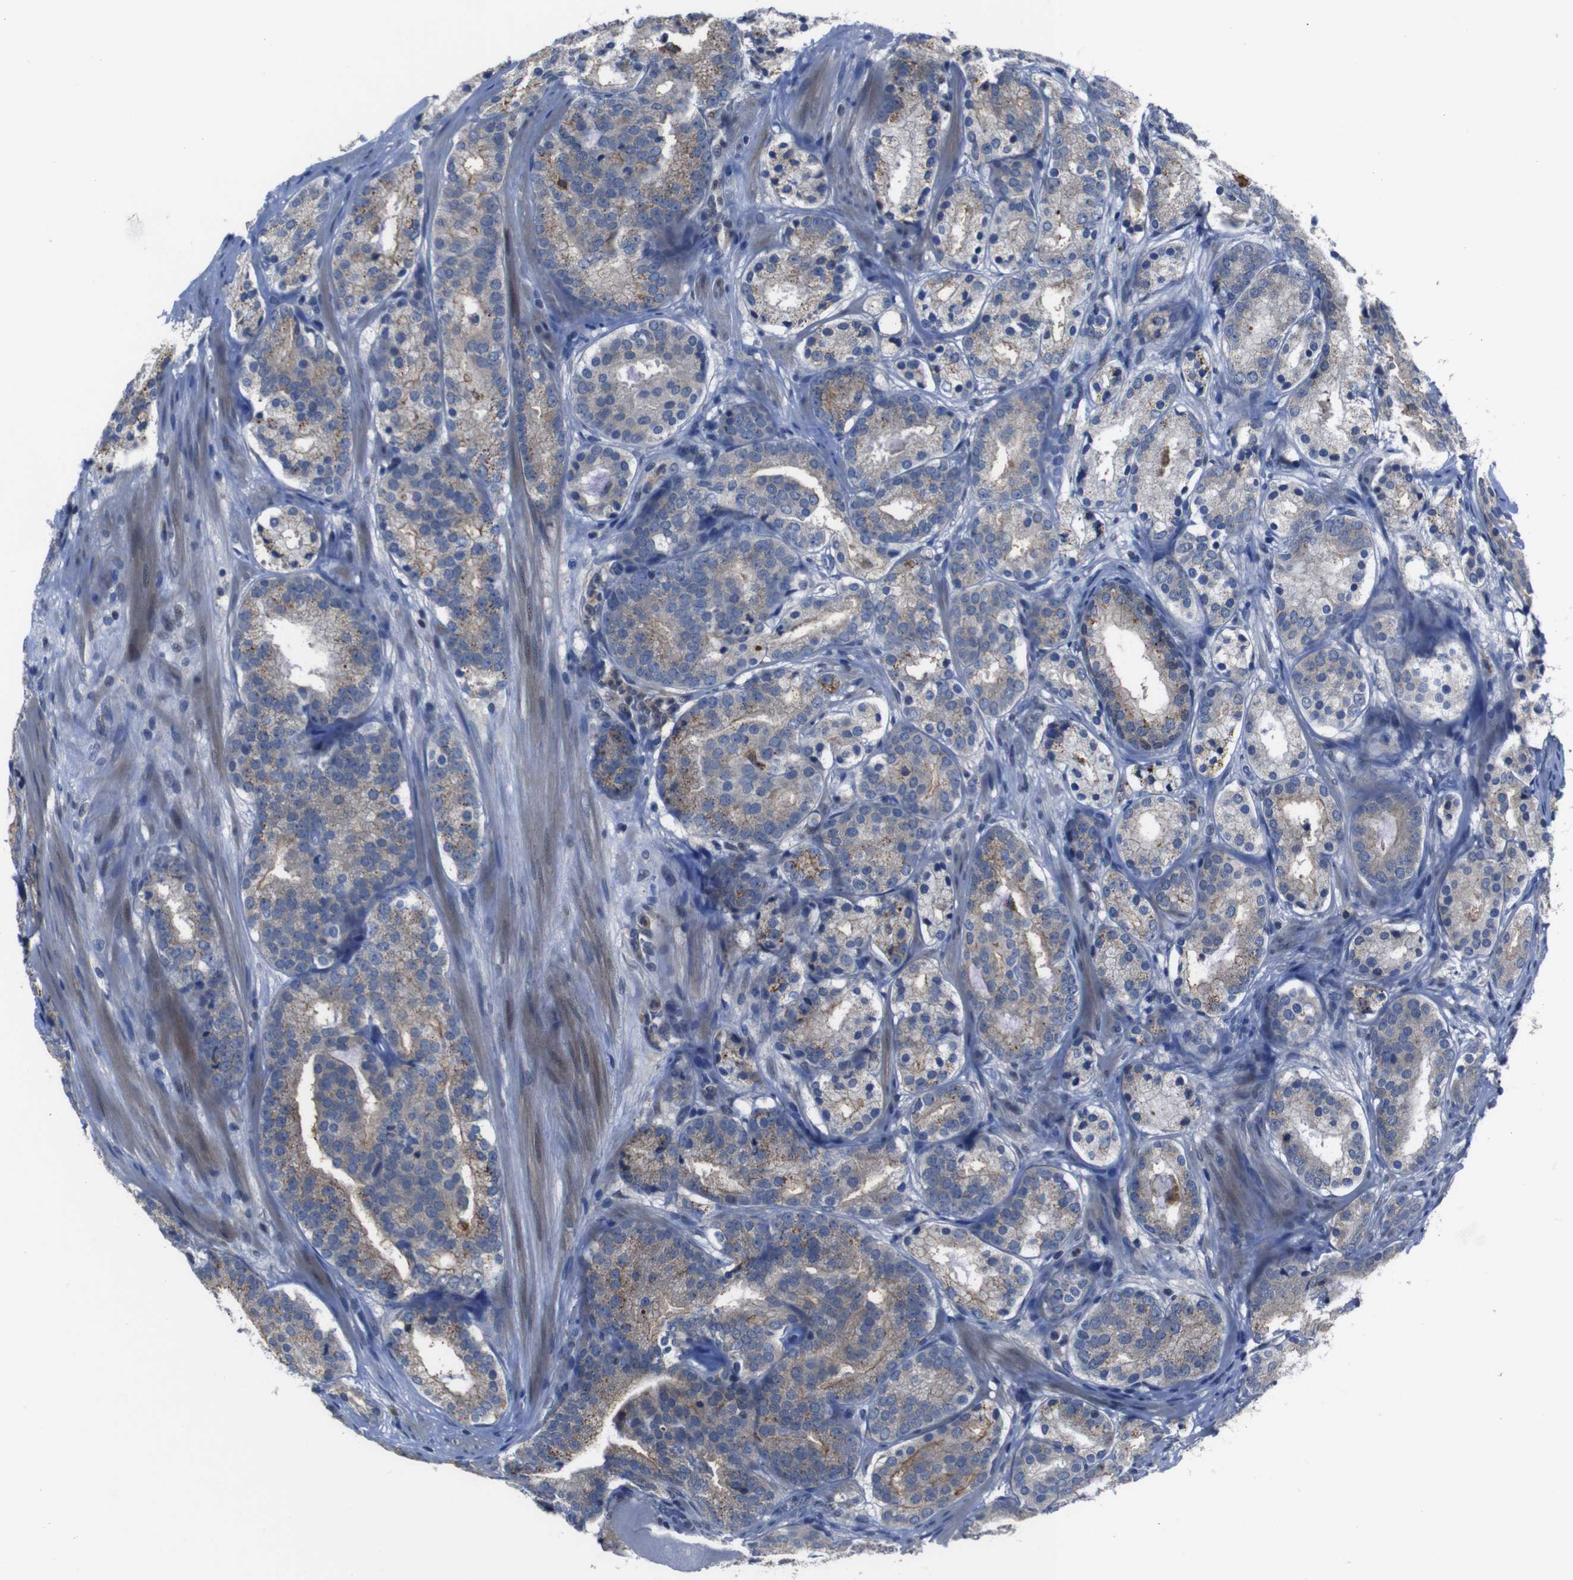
{"staining": {"intensity": "moderate", "quantity": ">75%", "location": "cytoplasmic/membranous"}, "tissue": "prostate cancer", "cell_type": "Tumor cells", "image_type": "cancer", "snomed": [{"axis": "morphology", "description": "Adenocarcinoma, Low grade"}, {"axis": "topography", "description": "Prostate"}], "caption": "Human adenocarcinoma (low-grade) (prostate) stained with a protein marker reveals moderate staining in tumor cells.", "gene": "SEMA4B", "patient": {"sex": "male", "age": 69}}